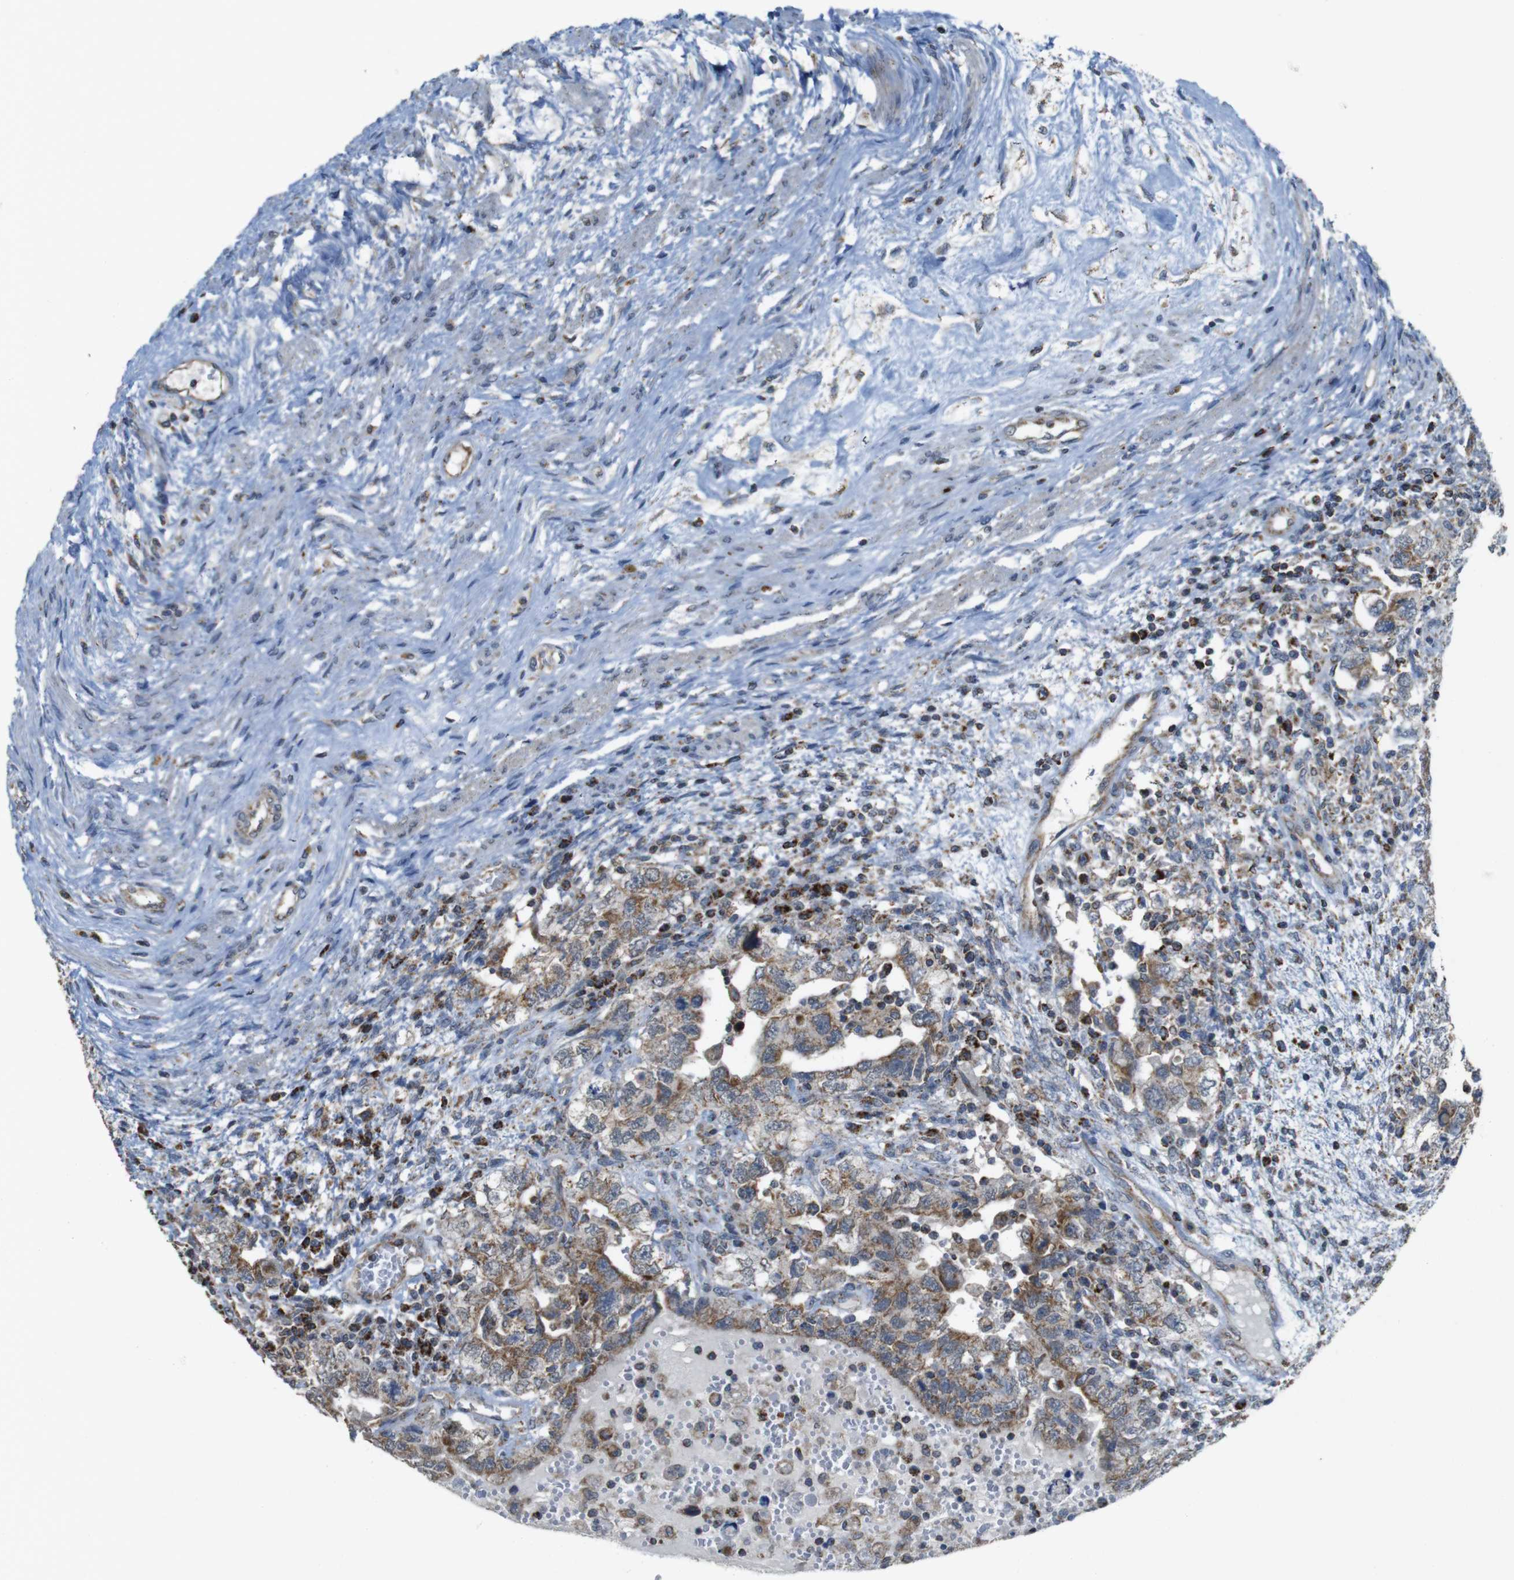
{"staining": {"intensity": "moderate", "quantity": ">75%", "location": "cytoplasmic/membranous"}, "tissue": "testis cancer", "cell_type": "Tumor cells", "image_type": "cancer", "snomed": [{"axis": "morphology", "description": "Carcinoma, Embryonal, NOS"}, {"axis": "topography", "description": "Testis"}], "caption": "Protein staining reveals moderate cytoplasmic/membranous staining in about >75% of tumor cells in embryonal carcinoma (testis).", "gene": "CALHM2", "patient": {"sex": "male", "age": 26}}